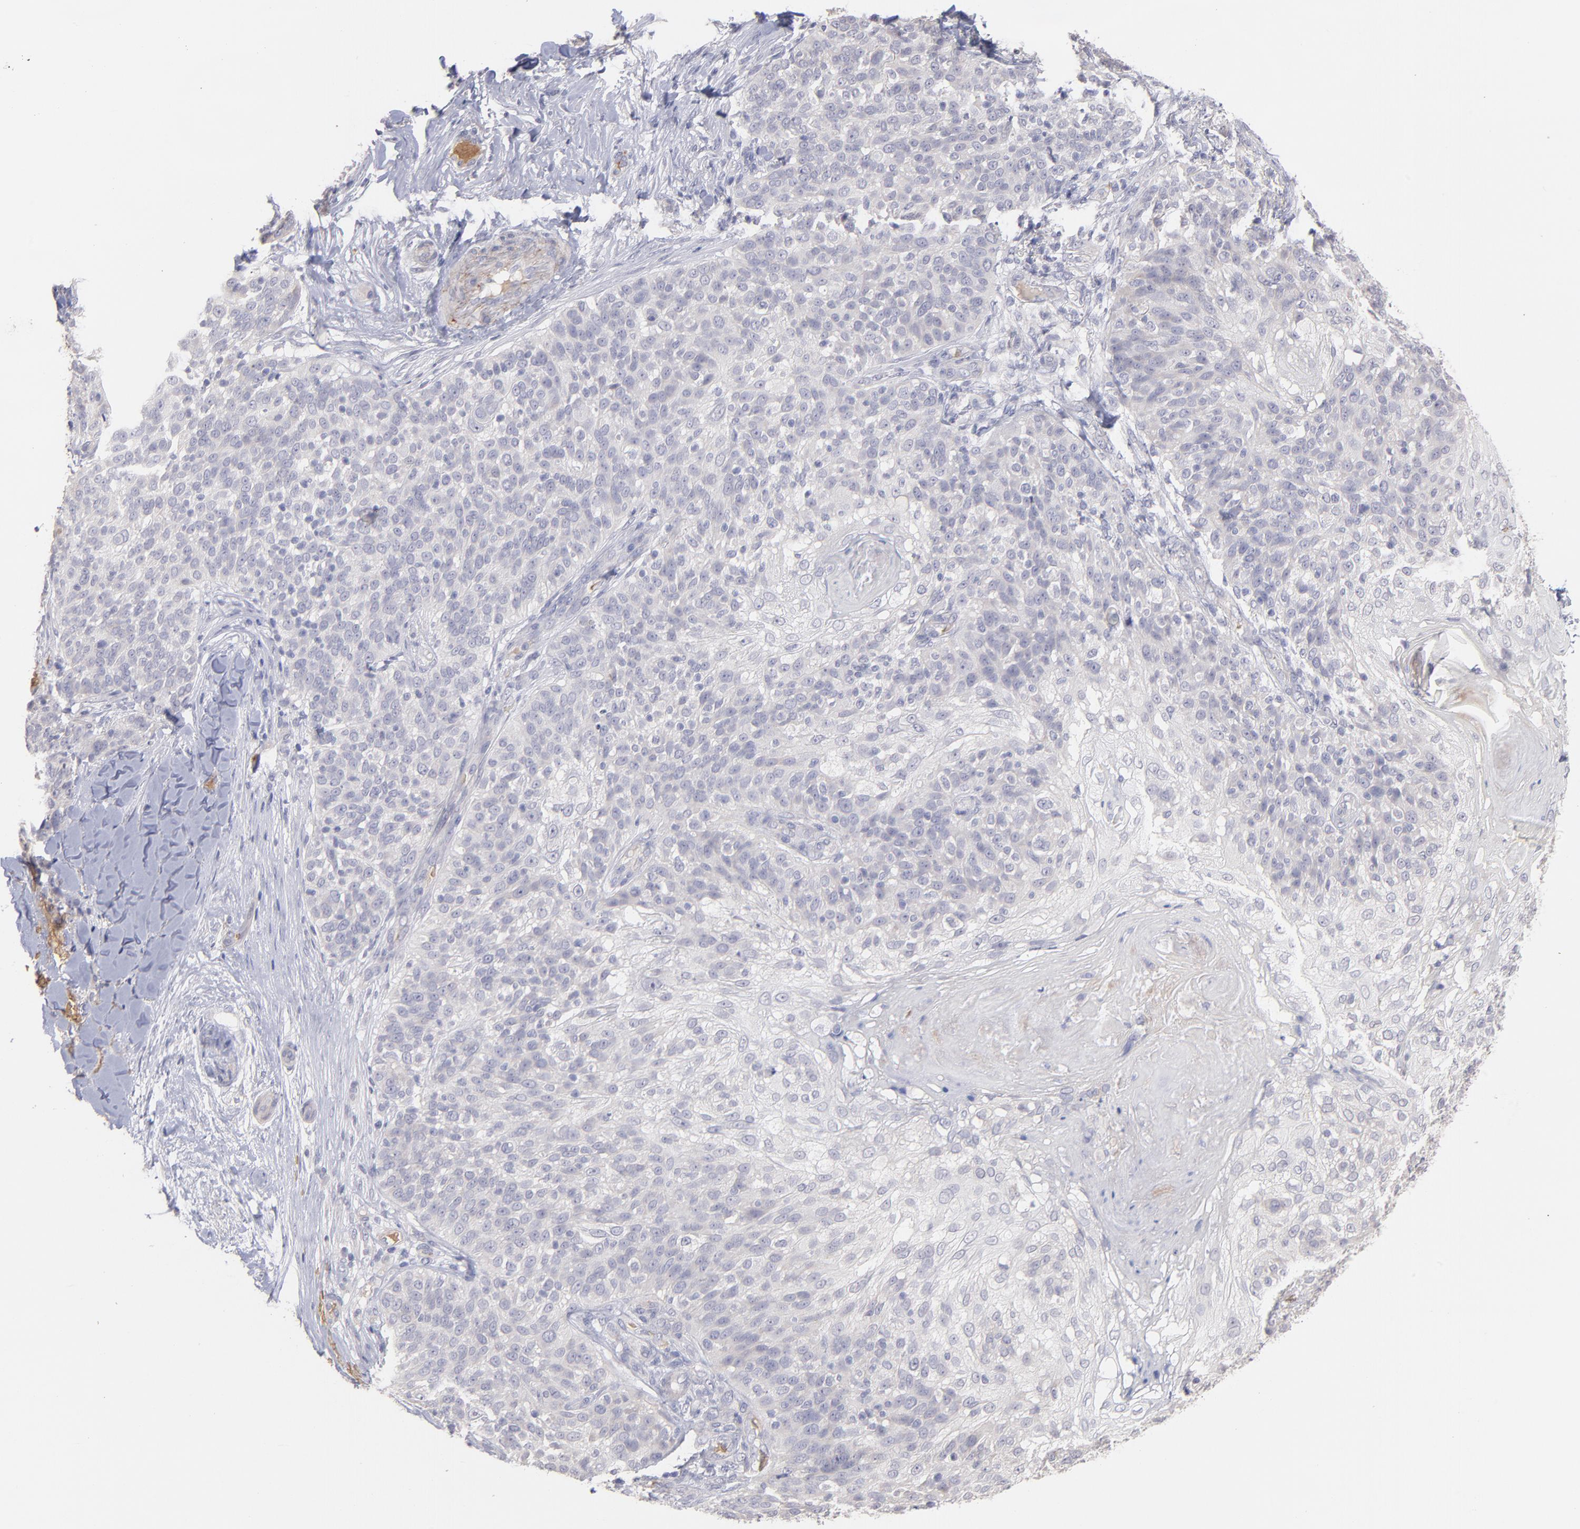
{"staining": {"intensity": "negative", "quantity": "none", "location": "none"}, "tissue": "skin cancer", "cell_type": "Tumor cells", "image_type": "cancer", "snomed": [{"axis": "morphology", "description": "Normal tissue, NOS"}, {"axis": "morphology", "description": "Squamous cell carcinoma, NOS"}, {"axis": "topography", "description": "Skin"}], "caption": "This is a micrograph of immunohistochemistry (IHC) staining of skin cancer, which shows no expression in tumor cells.", "gene": "F13B", "patient": {"sex": "female", "age": 83}}